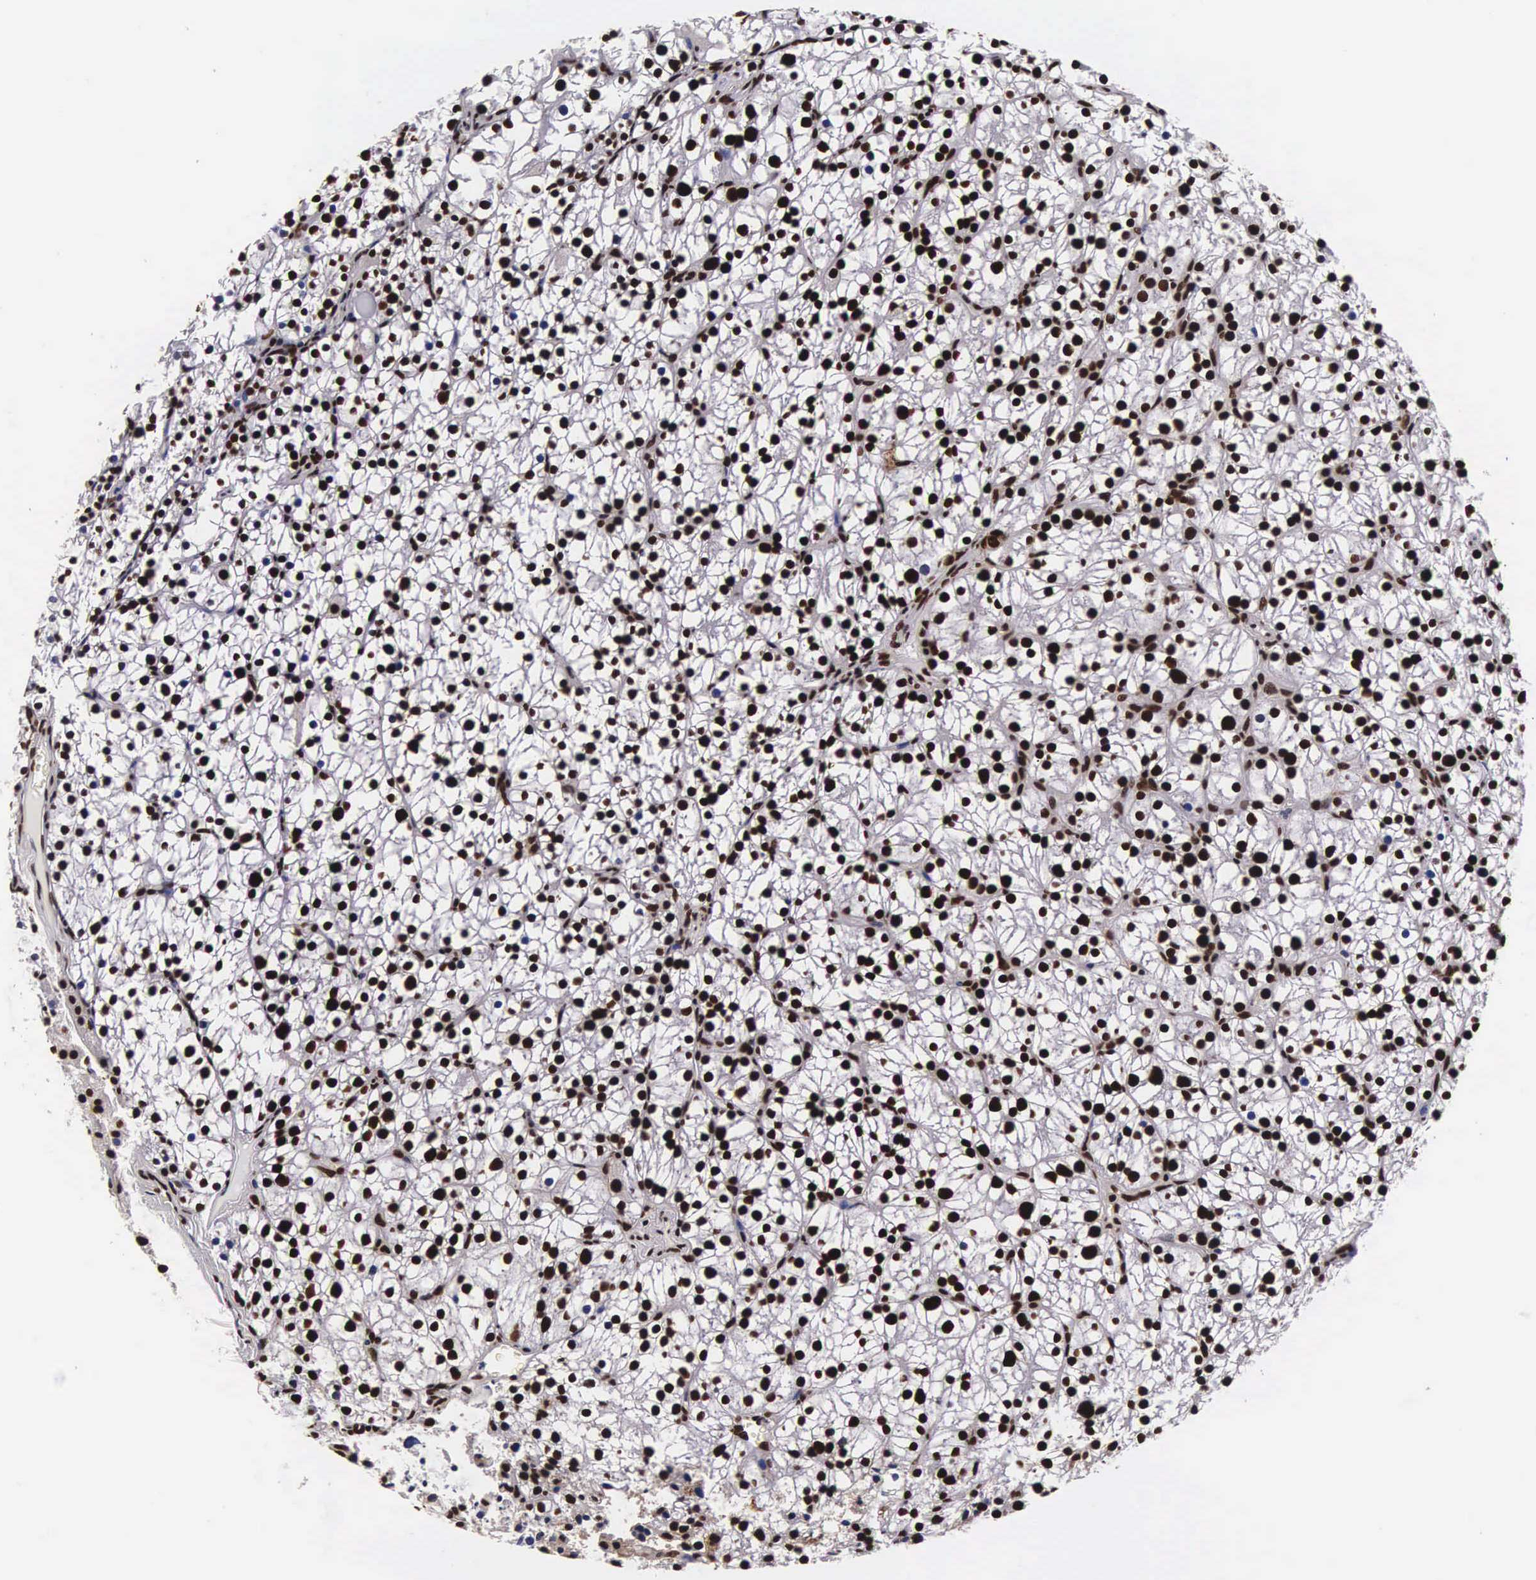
{"staining": {"intensity": "strong", "quantity": ">75%", "location": "nuclear"}, "tissue": "parathyroid gland", "cell_type": "Glandular cells", "image_type": "normal", "snomed": [{"axis": "morphology", "description": "Normal tissue, NOS"}, {"axis": "topography", "description": "Parathyroid gland"}], "caption": "IHC (DAB (3,3'-diaminobenzidine)) staining of benign parathyroid gland displays strong nuclear protein expression in approximately >75% of glandular cells. The protein is shown in brown color, while the nuclei are stained blue.", "gene": "BCL2L2", "patient": {"sex": "female", "age": 54}}